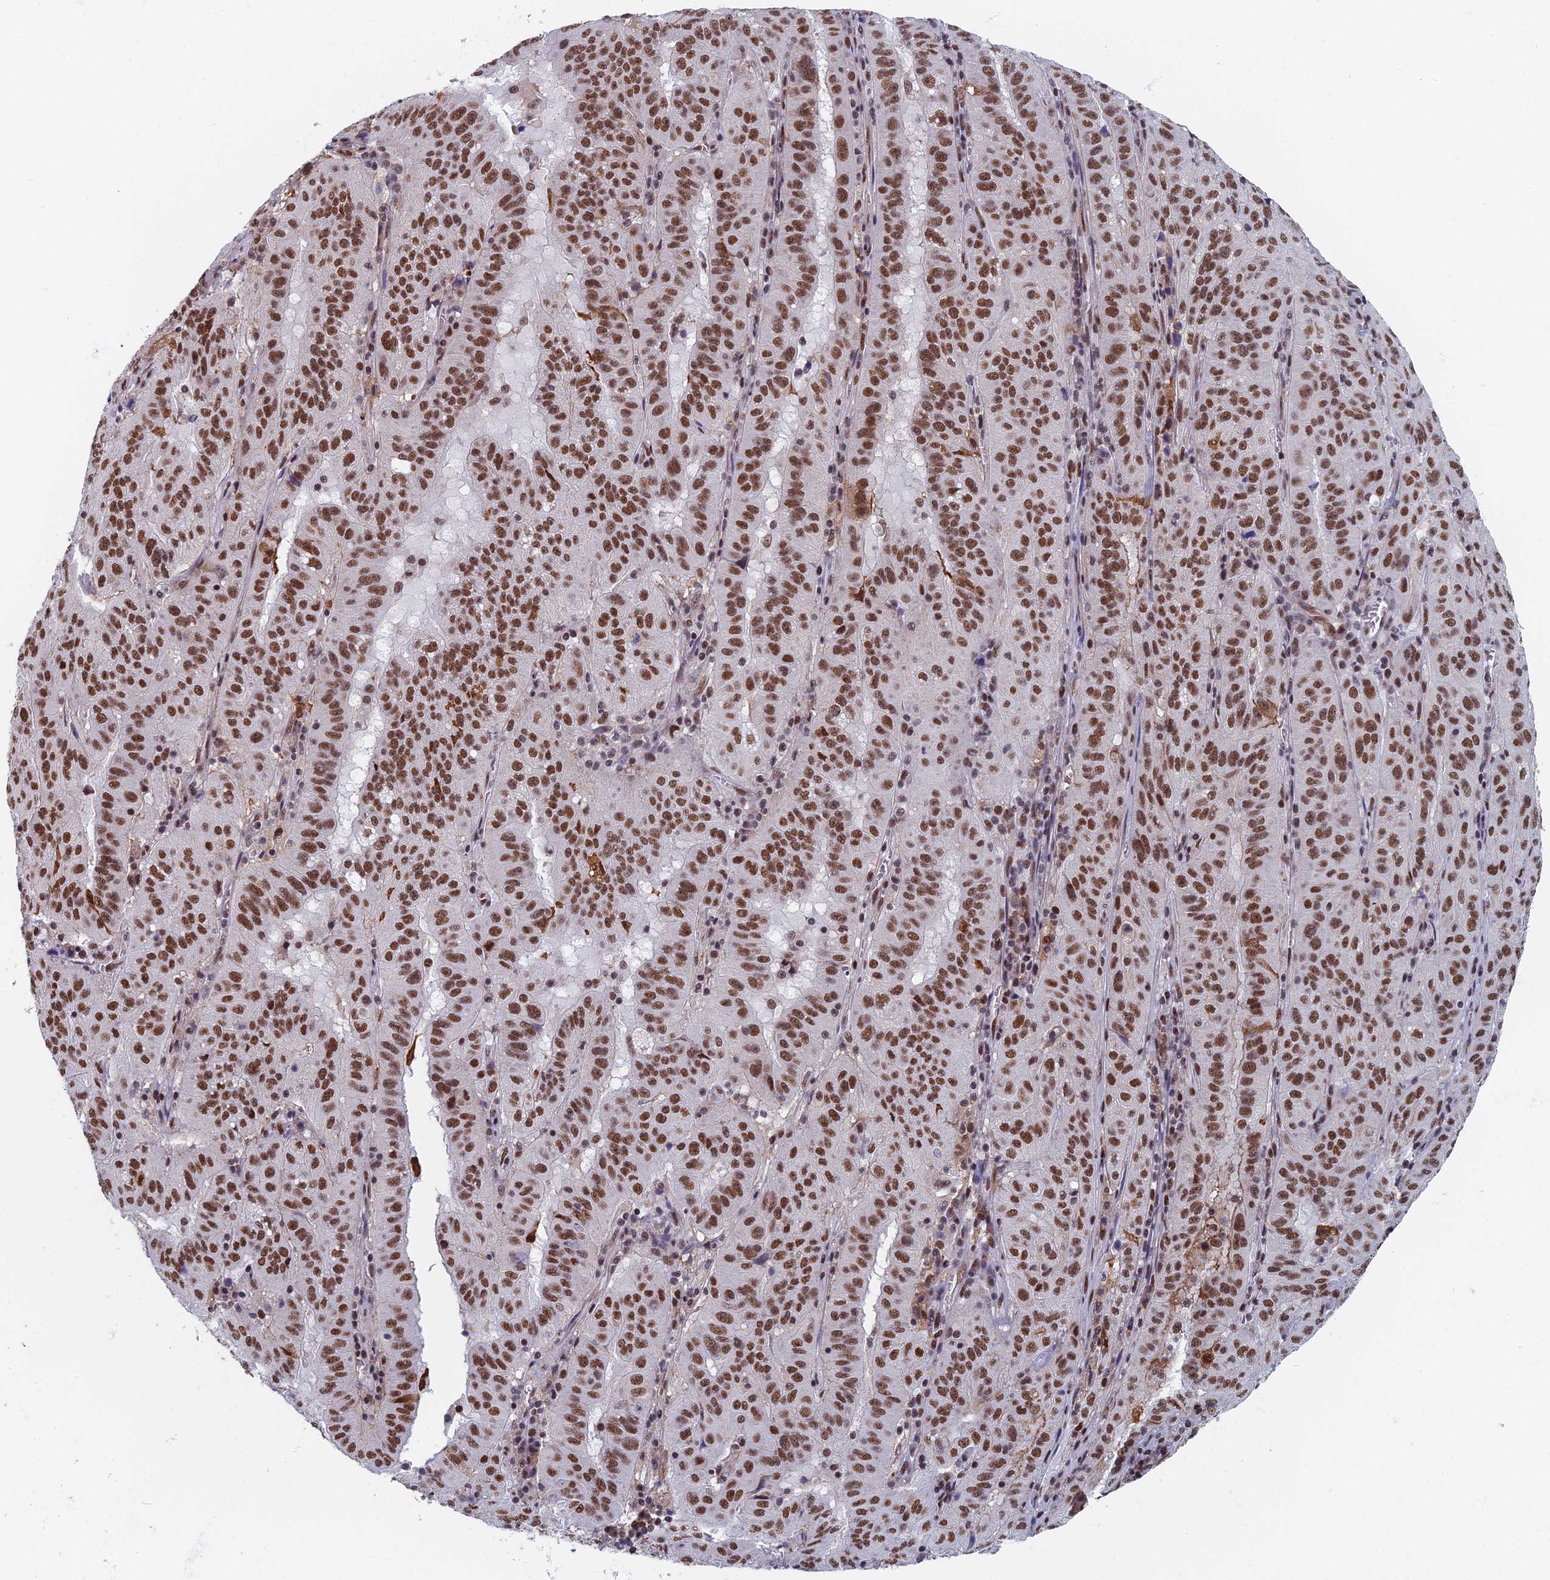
{"staining": {"intensity": "moderate", "quantity": ">75%", "location": "nuclear"}, "tissue": "pancreatic cancer", "cell_type": "Tumor cells", "image_type": "cancer", "snomed": [{"axis": "morphology", "description": "Adenocarcinoma, NOS"}, {"axis": "topography", "description": "Pancreas"}], "caption": "Human pancreatic cancer (adenocarcinoma) stained with a protein marker exhibits moderate staining in tumor cells.", "gene": "TAF13", "patient": {"sex": "male", "age": 63}}